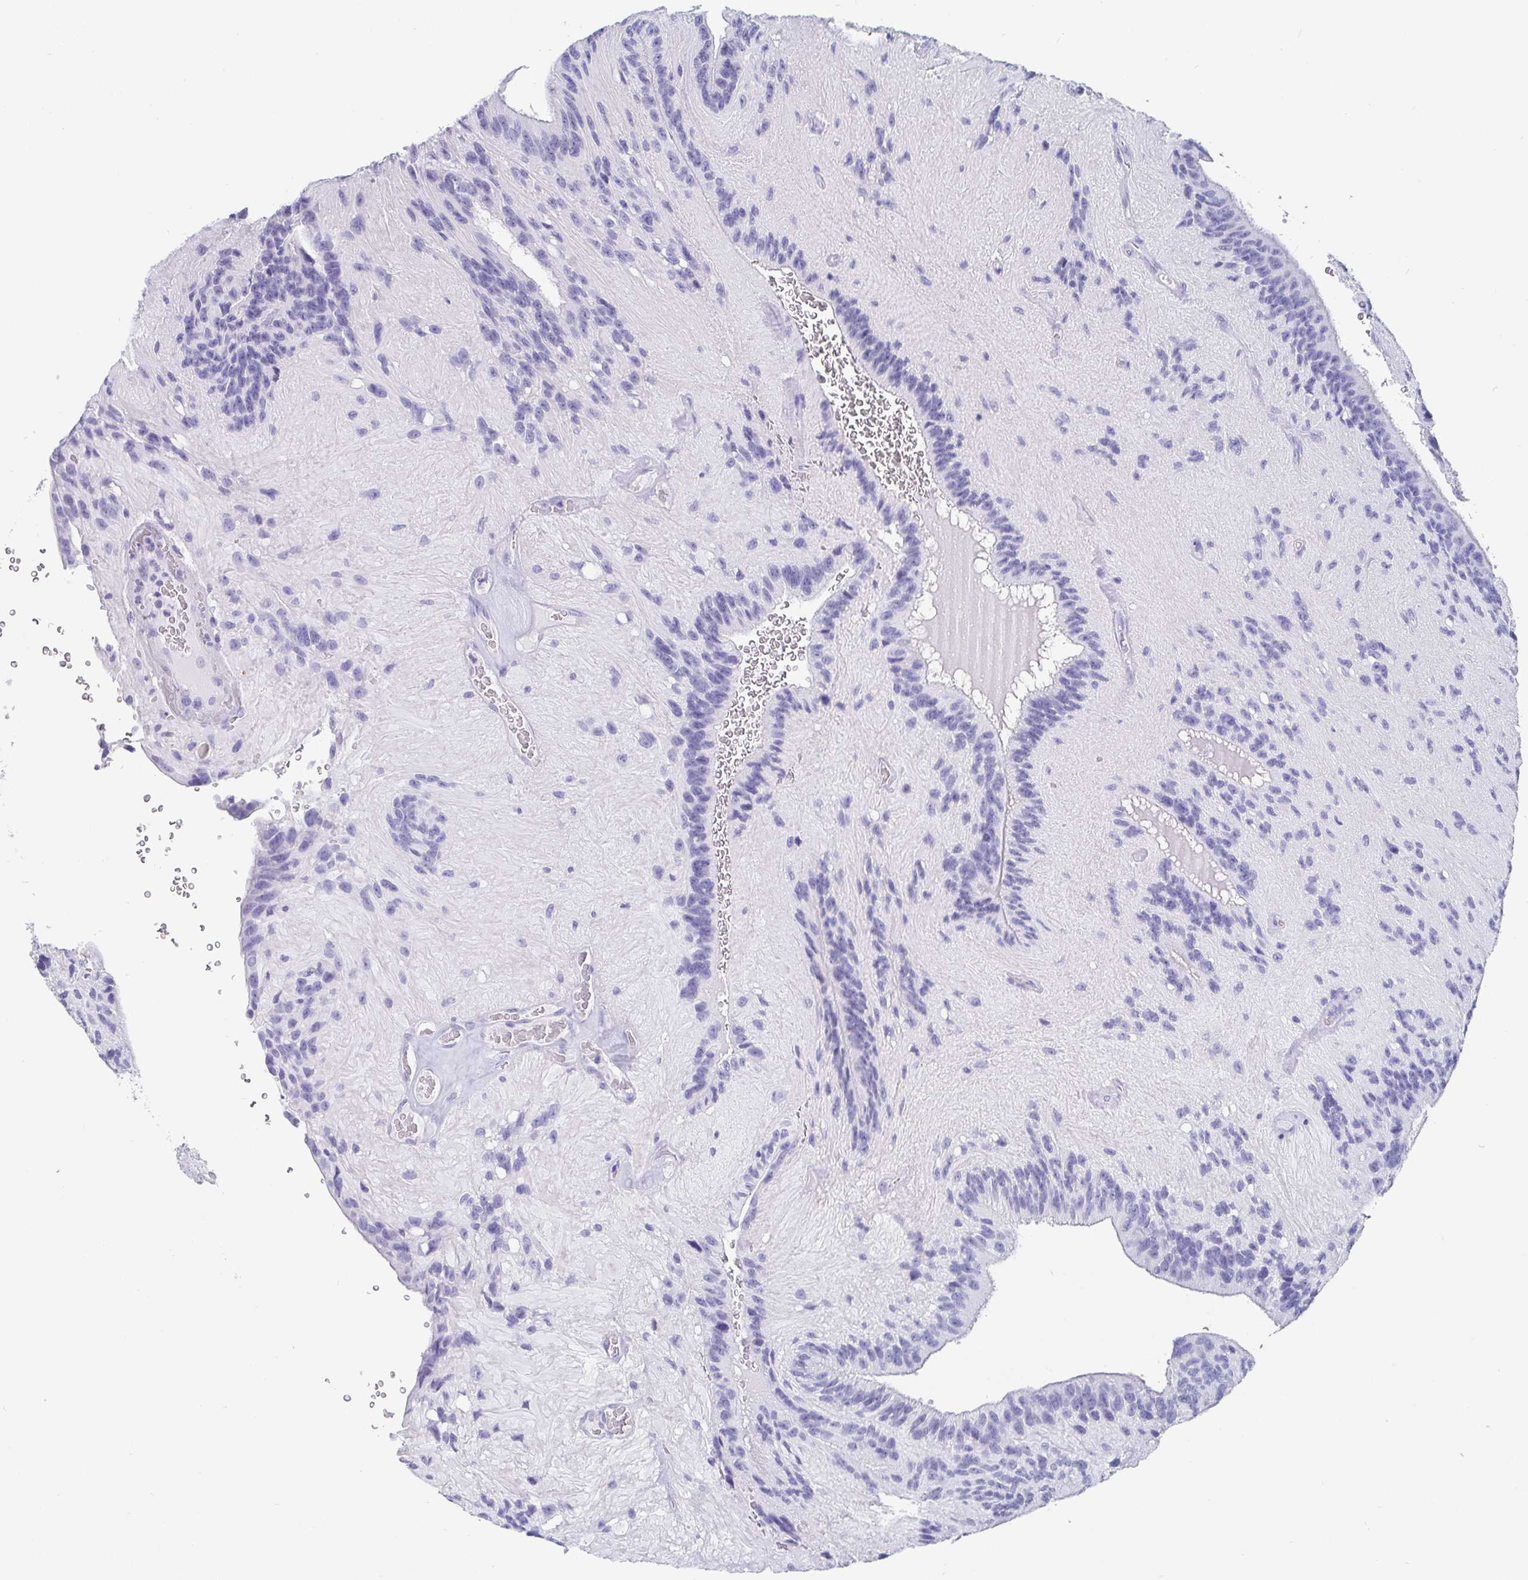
{"staining": {"intensity": "negative", "quantity": "none", "location": "none"}, "tissue": "glioma", "cell_type": "Tumor cells", "image_type": "cancer", "snomed": [{"axis": "morphology", "description": "Glioma, malignant, Low grade"}, {"axis": "topography", "description": "Brain"}], "caption": "DAB immunohistochemical staining of human glioma demonstrates no significant staining in tumor cells.", "gene": "SCGN", "patient": {"sex": "male", "age": 31}}